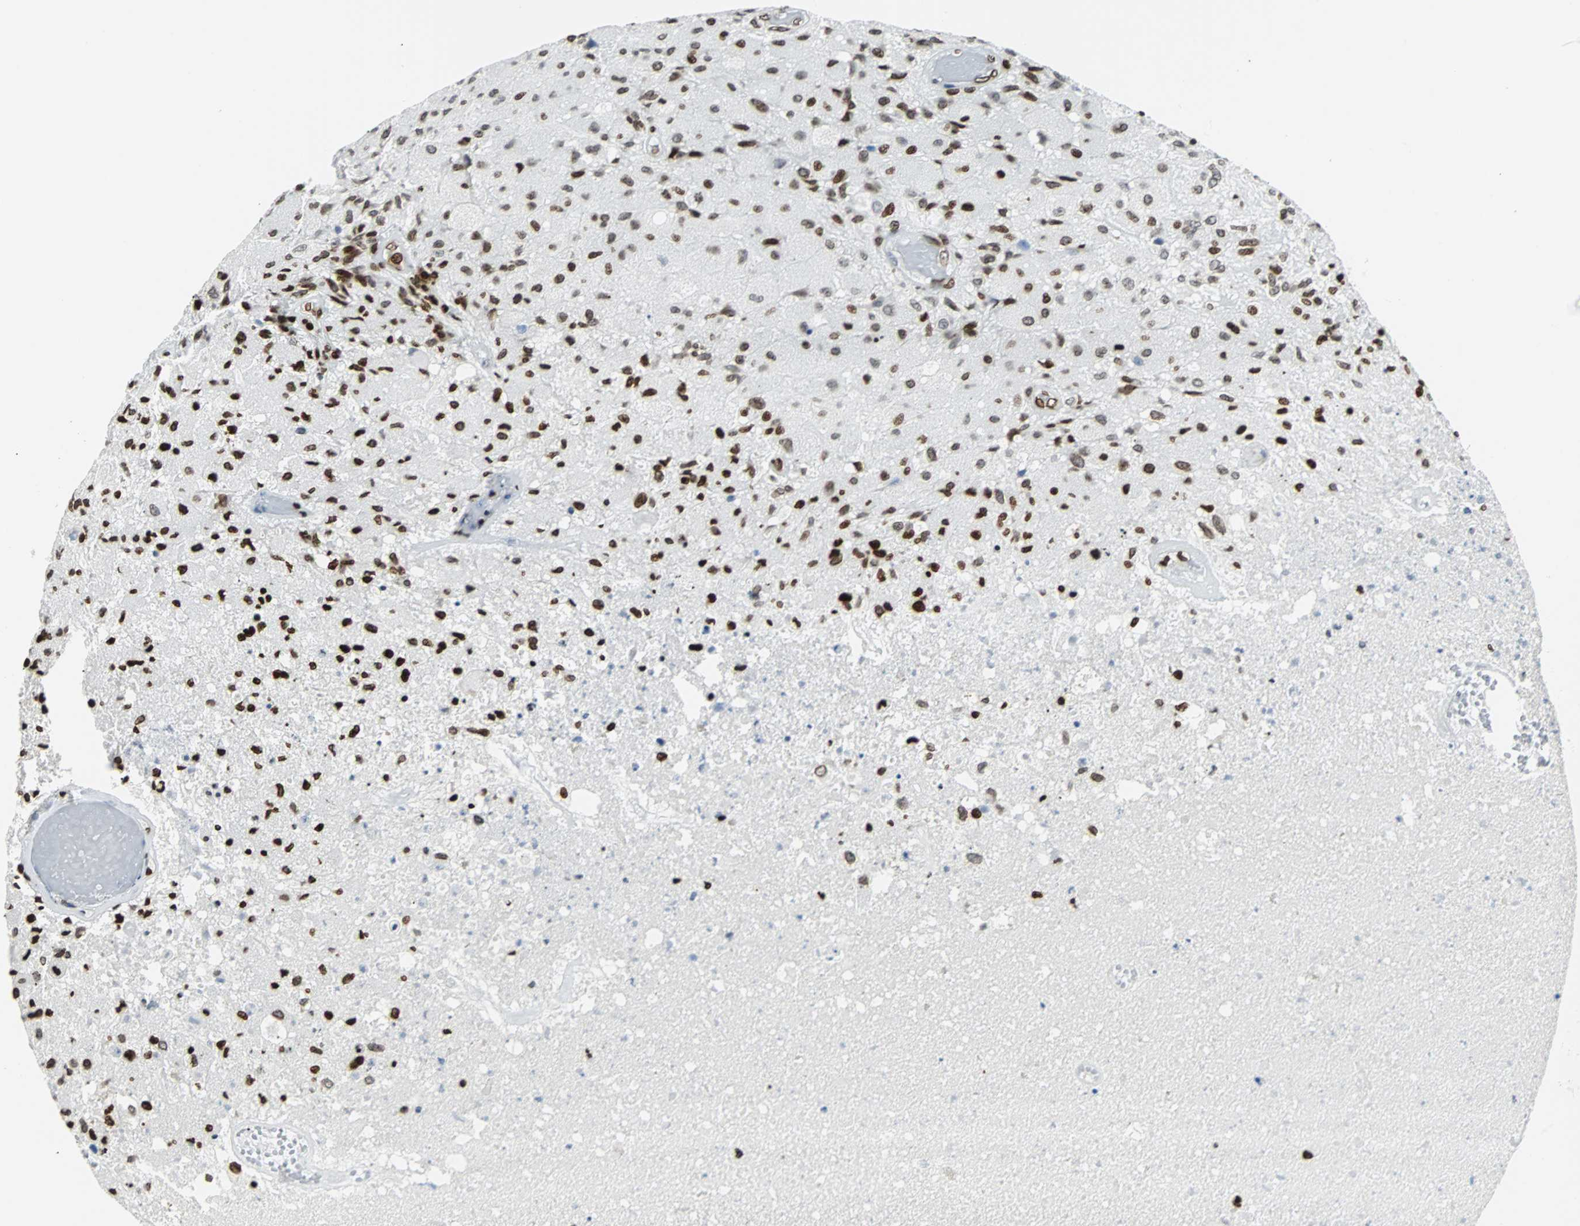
{"staining": {"intensity": "strong", "quantity": "25%-75%", "location": "nuclear"}, "tissue": "glioma", "cell_type": "Tumor cells", "image_type": "cancer", "snomed": [{"axis": "morphology", "description": "Normal tissue, NOS"}, {"axis": "morphology", "description": "Glioma, malignant, High grade"}, {"axis": "topography", "description": "Cerebral cortex"}], "caption": "Glioma tissue demonstrates strong nuclear positivity in approximately 25%-75% of tumor cells The staining was performed using DAB (3,3'-diaminobenzidine) to visualize the protein expression in brown, while the nuclei were stained in blue with hematoxylin (Magnification: 20x).", "gene": "ZNF131", "patient": {"sex": "male", "age": 77}}